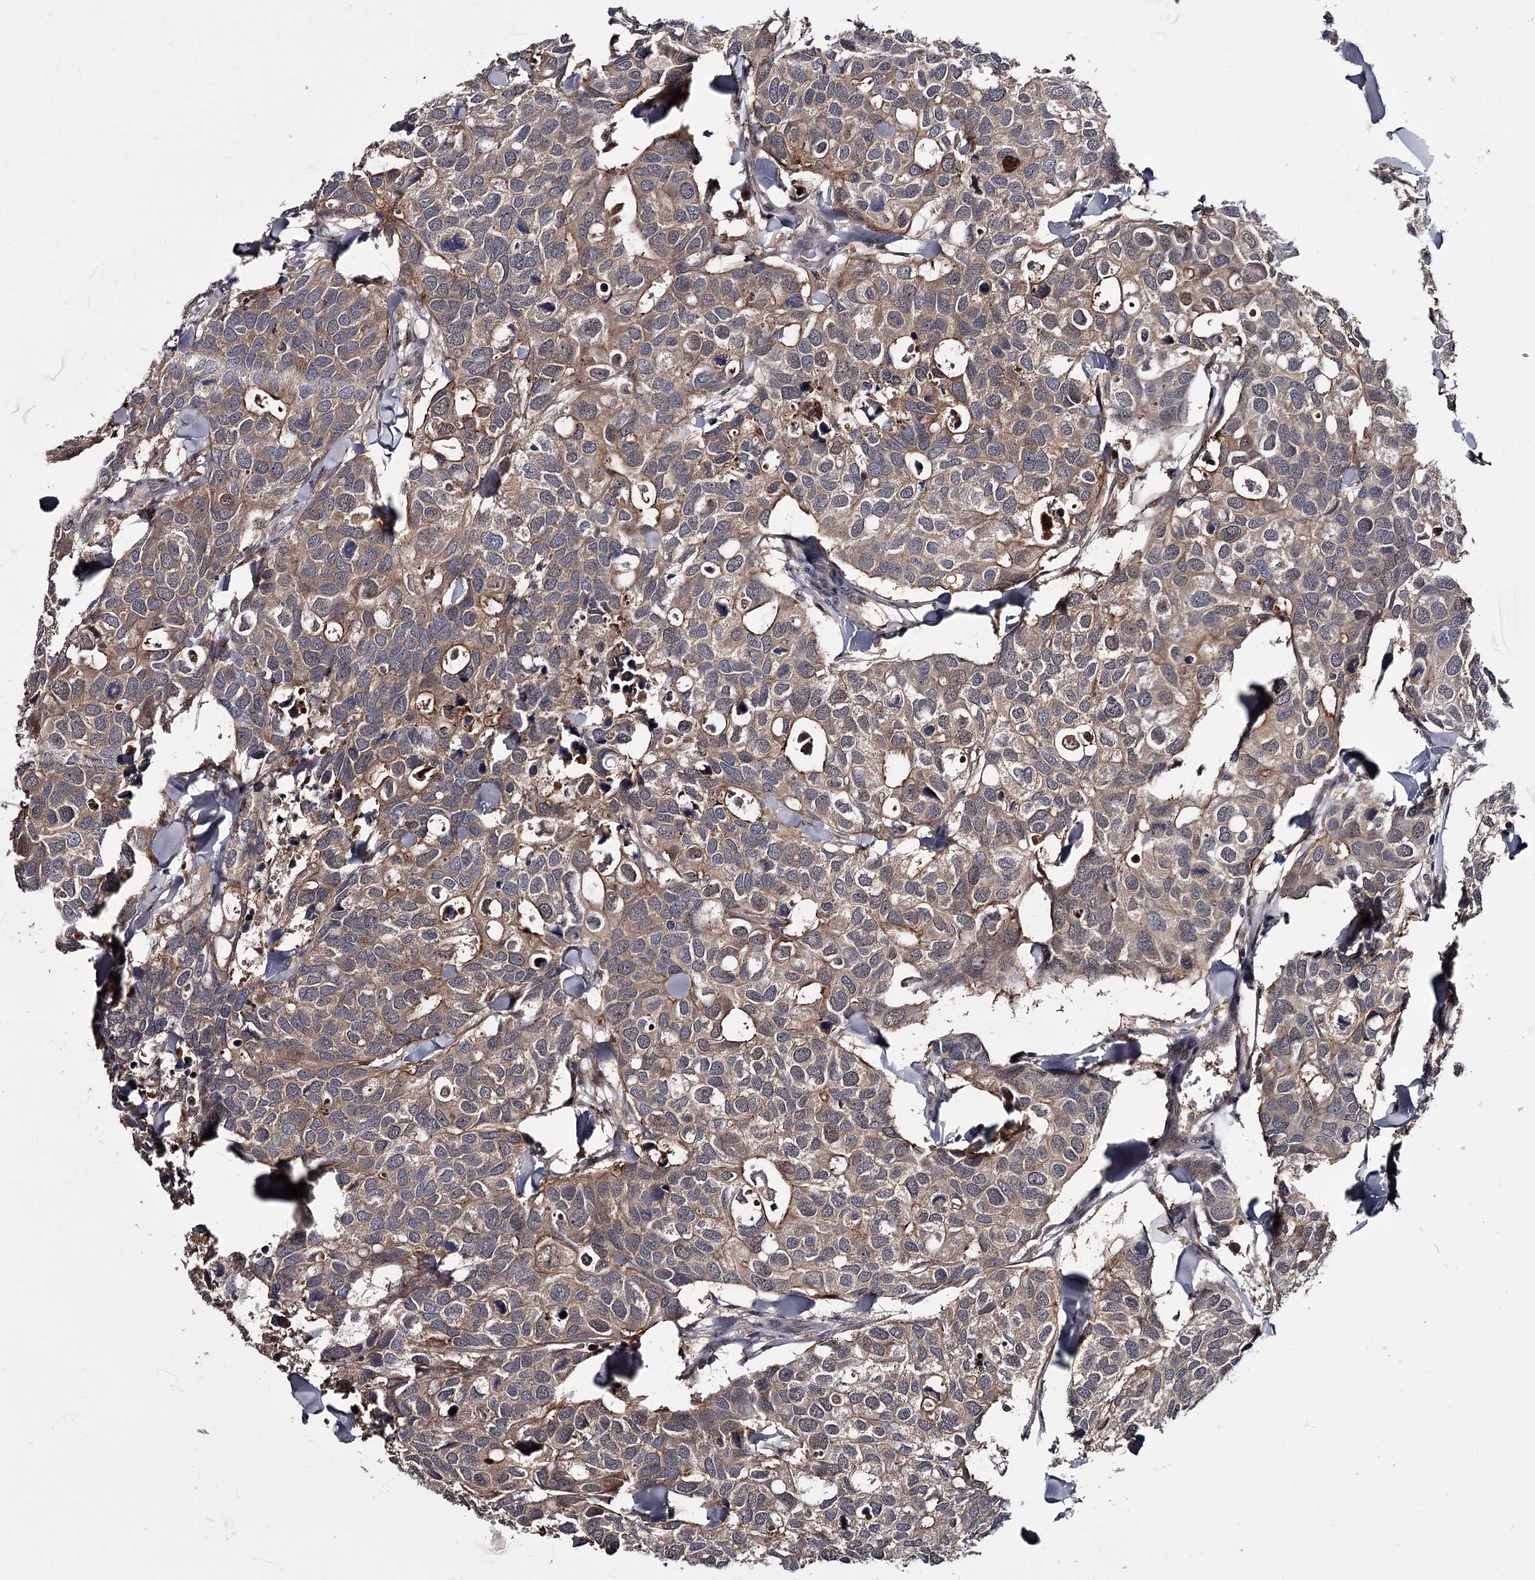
{"staining": {"intensity": "weak", "quantity": ">75%", "location": "cytoplasmic/membranous"}, "tissue": "breast cancer", "cell_type": "Tumor cells", "image_type": "cancer", "snomed": [{"axis": "morphology", "description": "Duct carcinoma"}, {"axis": "topography", "description": "Breast"}], "caption": "A micrograph of breast invasive ductal carcinoma stained for a protein demonstrates weak cytoplasmic/membranous brown staining in tumor cells.", "gene": "DAO", "patient": {"sex": "female", "age": 83}}